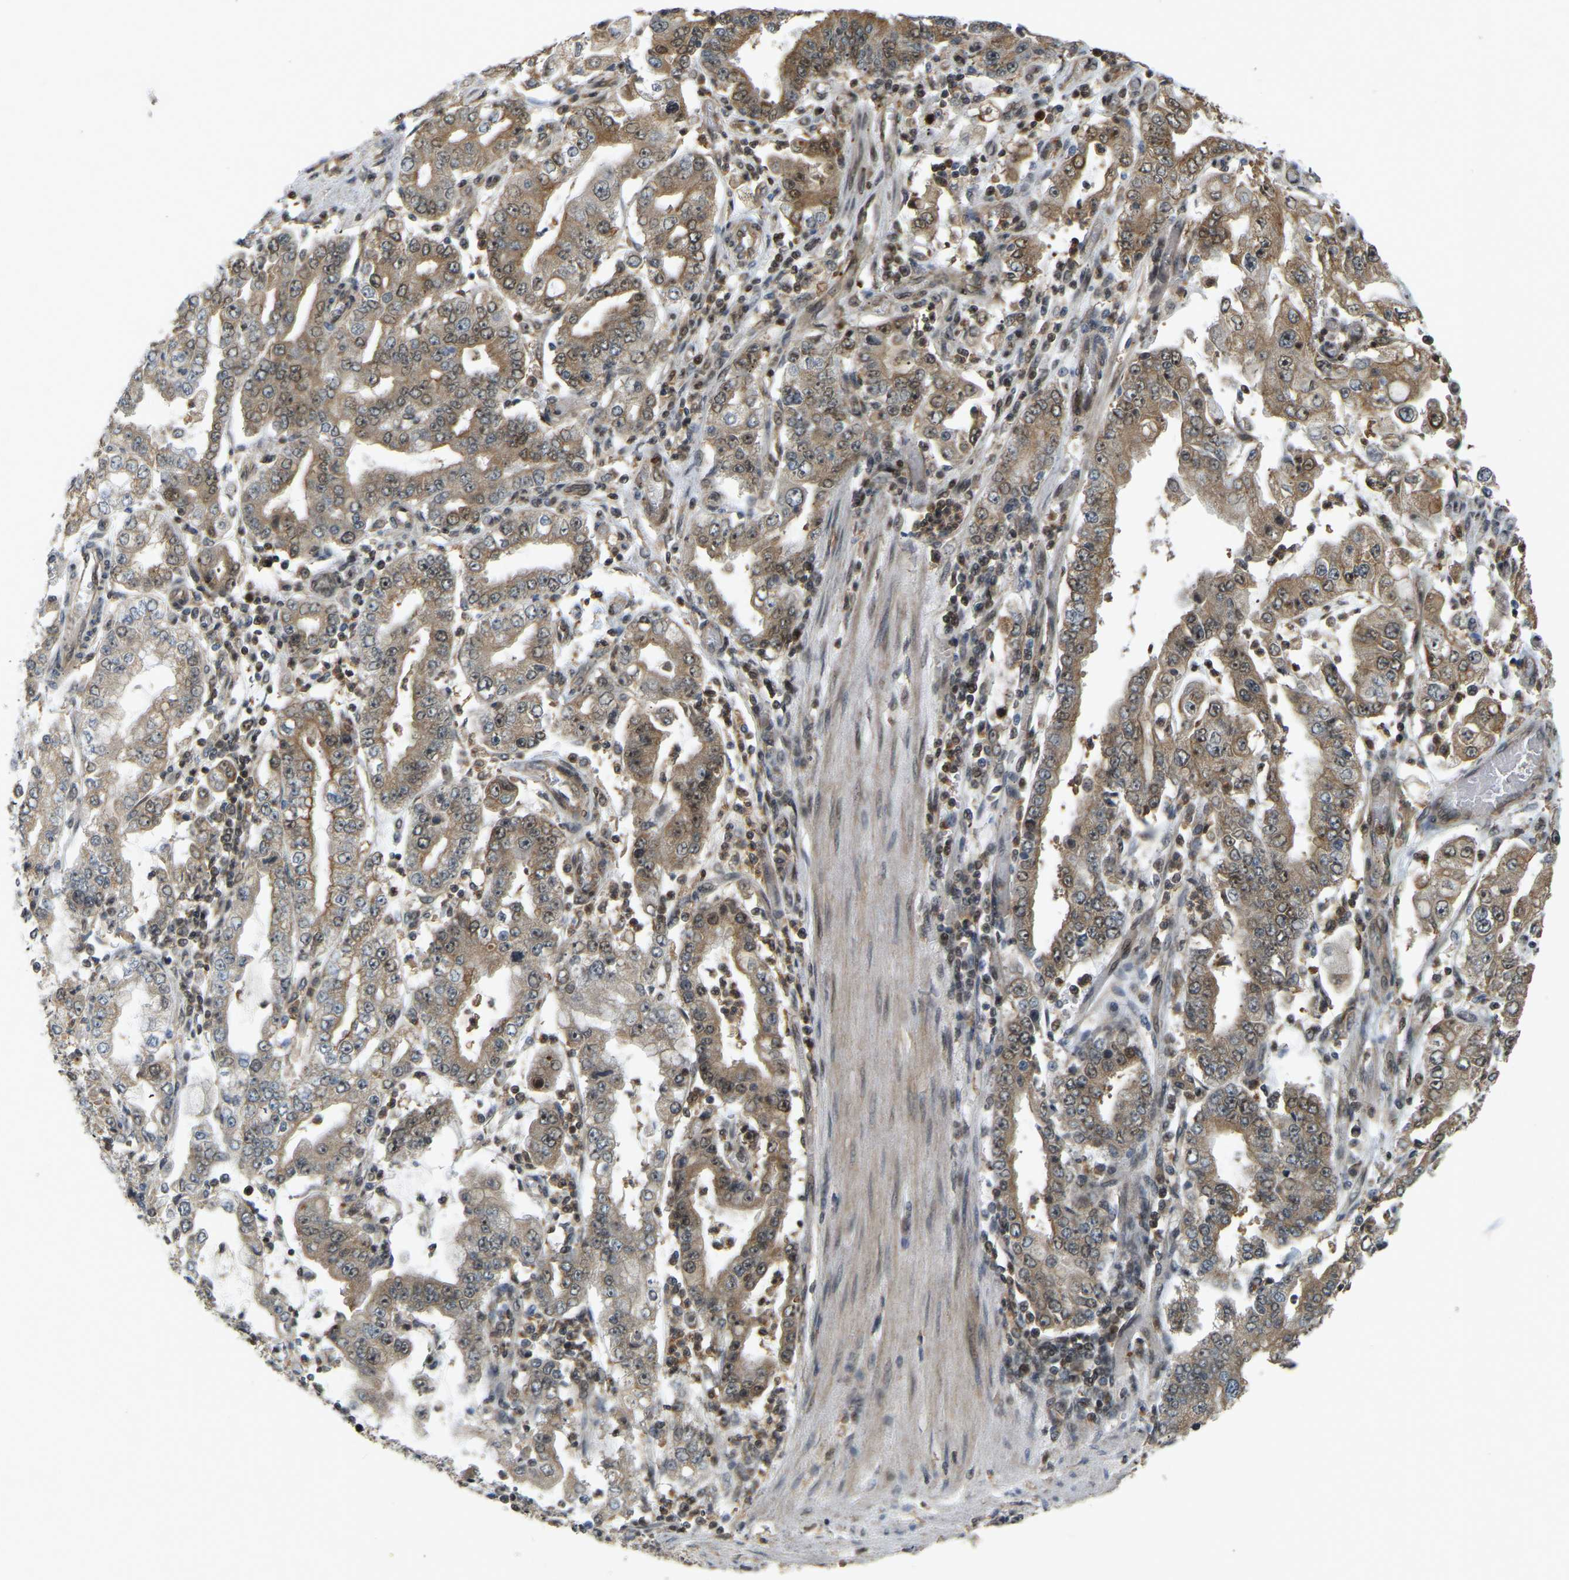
{"staining": {"intensity": "moderate", "quantity": "25%-75%", "location": "cytoplasmic/membranous,nuclear"}, "tissue": "stomach cancer", "cell_type": "Tumor cells", "image_type": "cancer", "snomed": [{"axis": "morphology", "description": "Adenocarcinoma, NOS"}, {"axis": "topography", "description": "Stomach"}], "caption": "Immunohistochemical staining of adenocarcinoma (stomach) exhibits medium levels of moderate cytoplasmic/membranous and nuclear protein positivity in about 25%-75% of tumor cells.", "gene": "BRF2", "patient": {"sex": "male", "age": 76}}